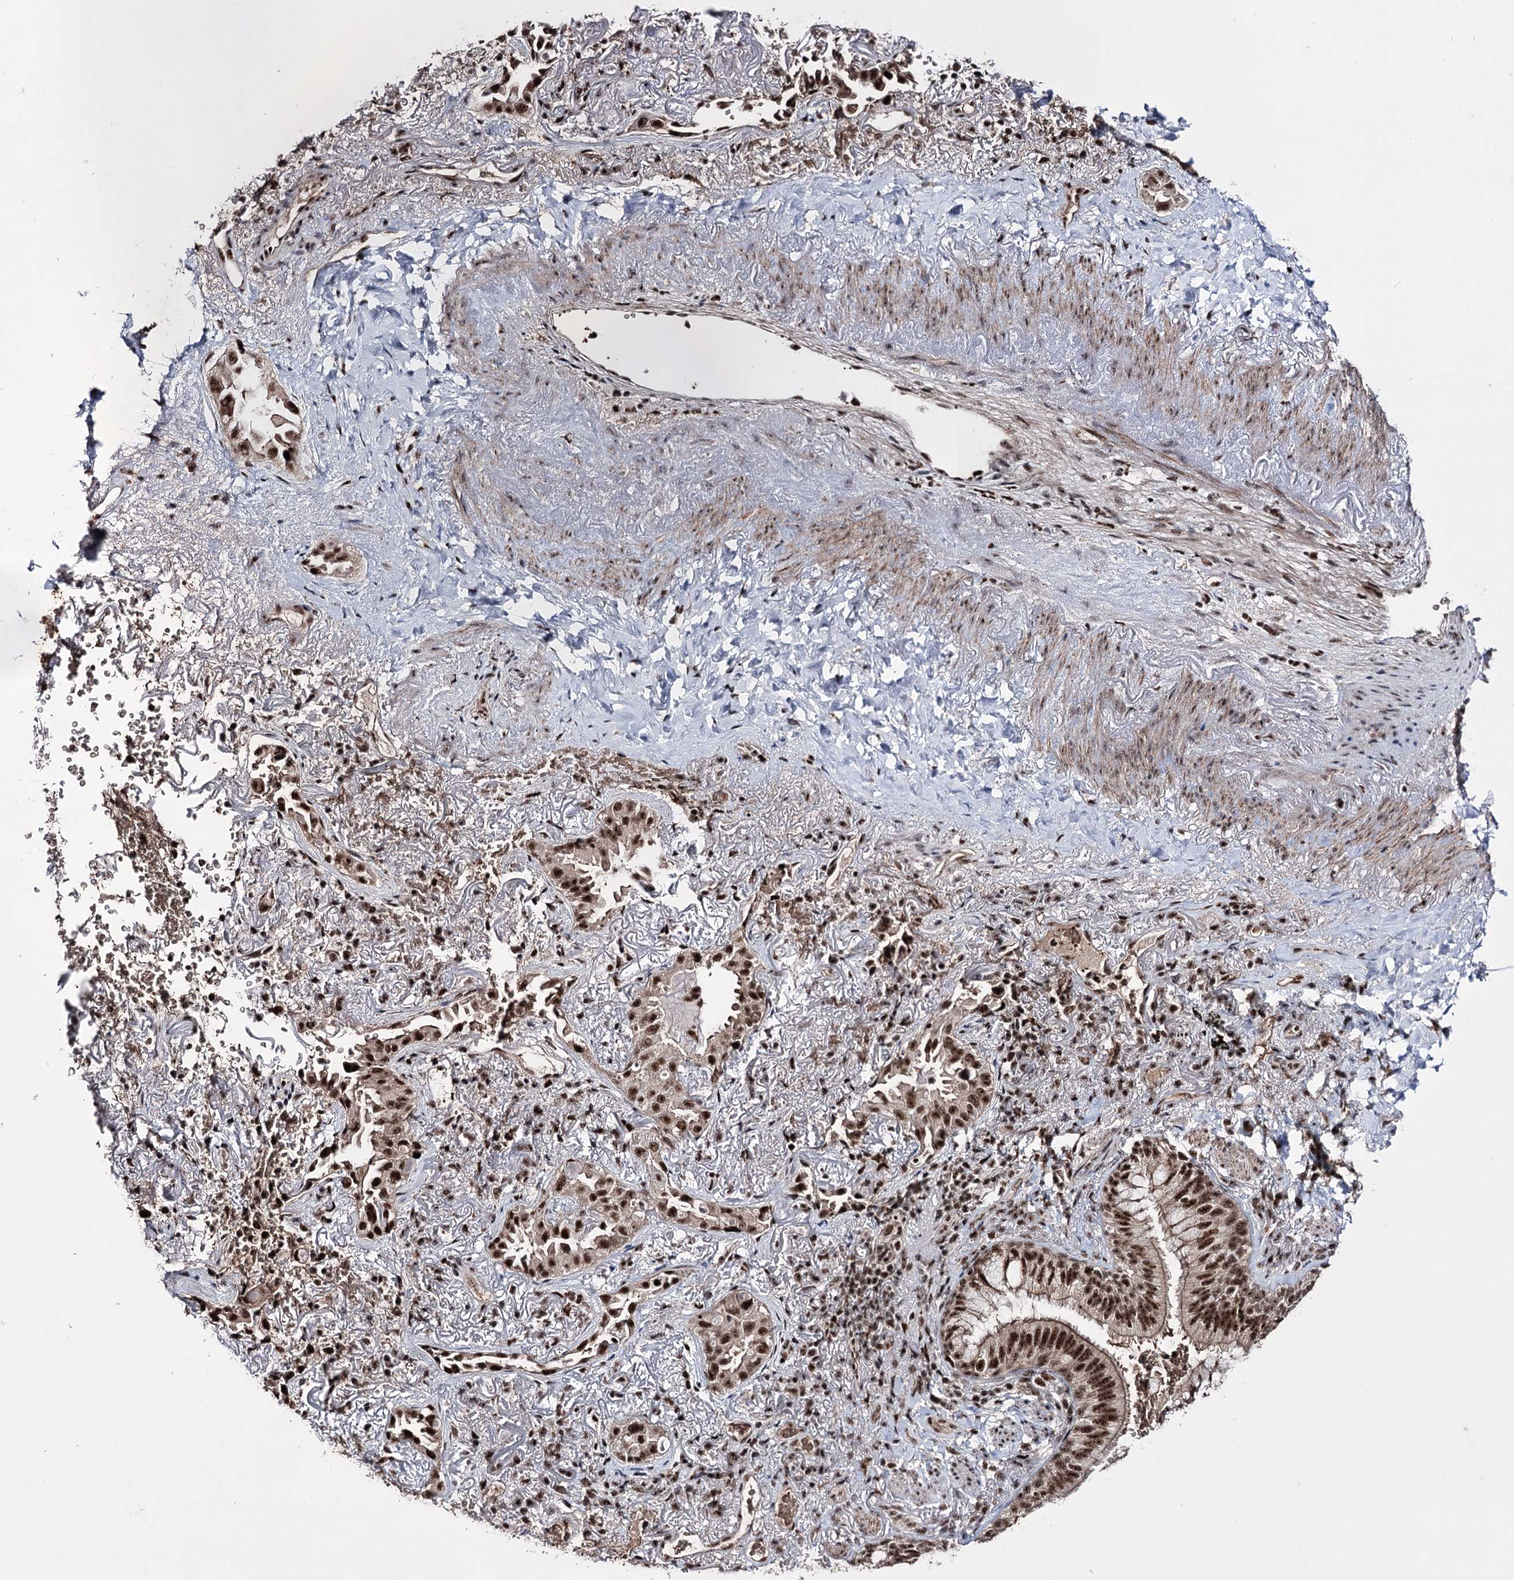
{"staining": {"intensity": "strong", "quantity": ">75%", "location": "nuclear"}, "tissue": "lung cancer", "cell_type": "Tumor cells", "image_type": "cancer", "snomed": [{"axis": "morphology", "description": "Adenocarcinoma, NOS"}, {"axis": "topography", "description": "Lung"}], "caption": "IHC micrograph of neoplastic tissue: lung adenocarcinoma stained using immunohistochemistry (IHC) exhibits high levels of strong protein expression localized specifically in the nuclear of tumor cells, appearing as a nuclear brown color.", "gene": "PRPF40A", "patient": {"sex": "female", "age": 69}}